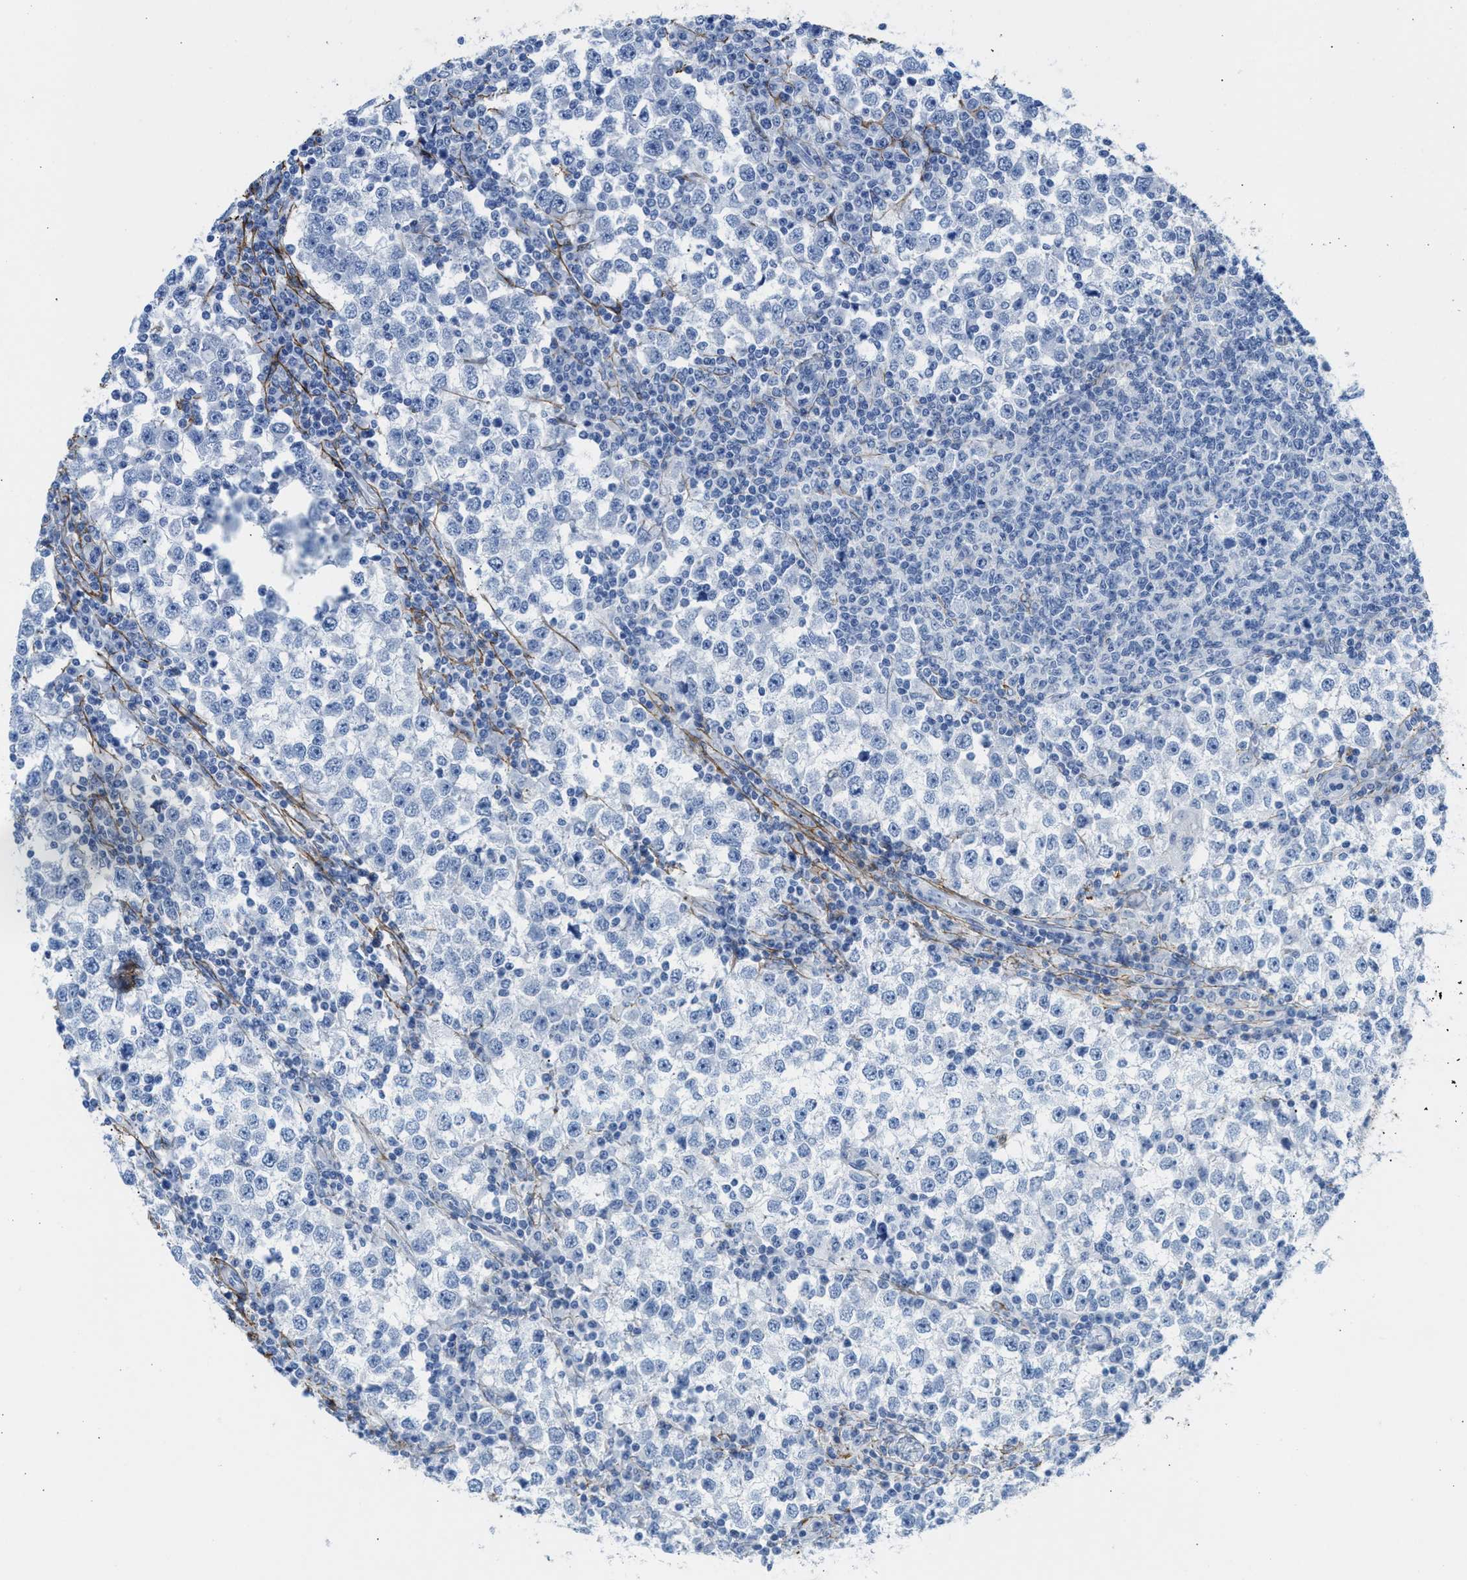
{"staining": {"intensity": "negative", "quantity": "none", "location": "none"}, "tissue": "testis cancer", "cell_type": "Tumor cells", "image_type": "cancer", "snomed": [{"axis": "morphology", "description": "Seminoma, NOS"}, {"axis": "topography", "description": "Testis"}], "caption": "Immunohistochemistry (IHC) photomicrograph of testis cancer (seminoma) stained for a protein (brown), which demonstrates no expression in tumor cells.", "gene": "TNR", "patient": {"sex": "male", "age": 65}}